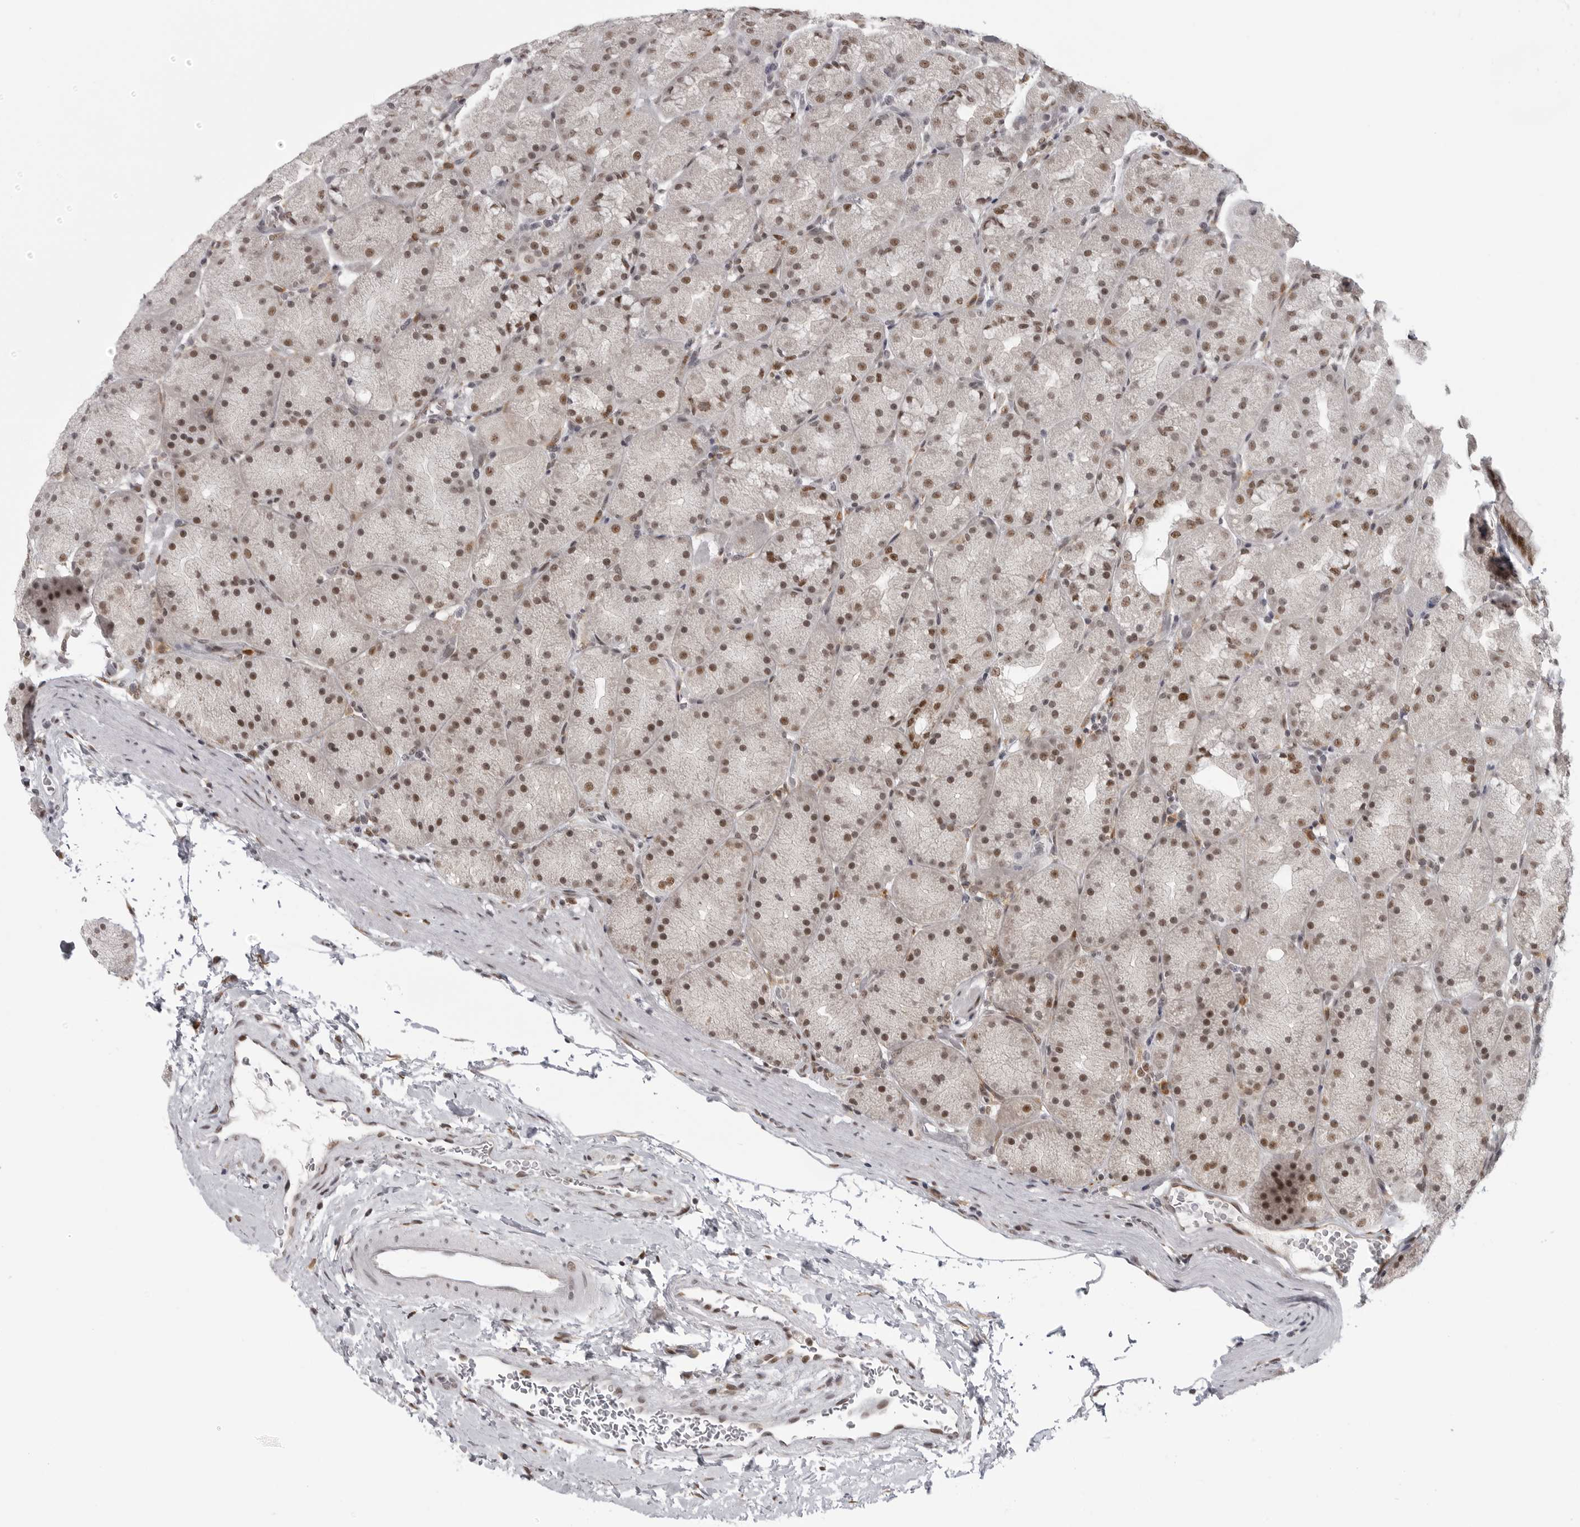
{"staining": {"intensity": "moderate", "quantity": ">75%", "location": "nuclear"}, "tissue": "stomach", "cell_type": "Glandular cells", "image_type": "normal", "snomed": [{"axis": "morphology", "description": "Normal tissue, NOS"}, {"axis": "topography", "description": "Stomach, upper"}, {"axis": "topography", "description": "Stomach"}], "caption": "Immunohistochemistry micrograph of benign stomach stained for a protein (brown), which exhibits medium levels of moderate nuclear staining in approximately >75% of glandular cells.", "gene": "PRDM10", "patient": {"sex": "male", "age": 48}}